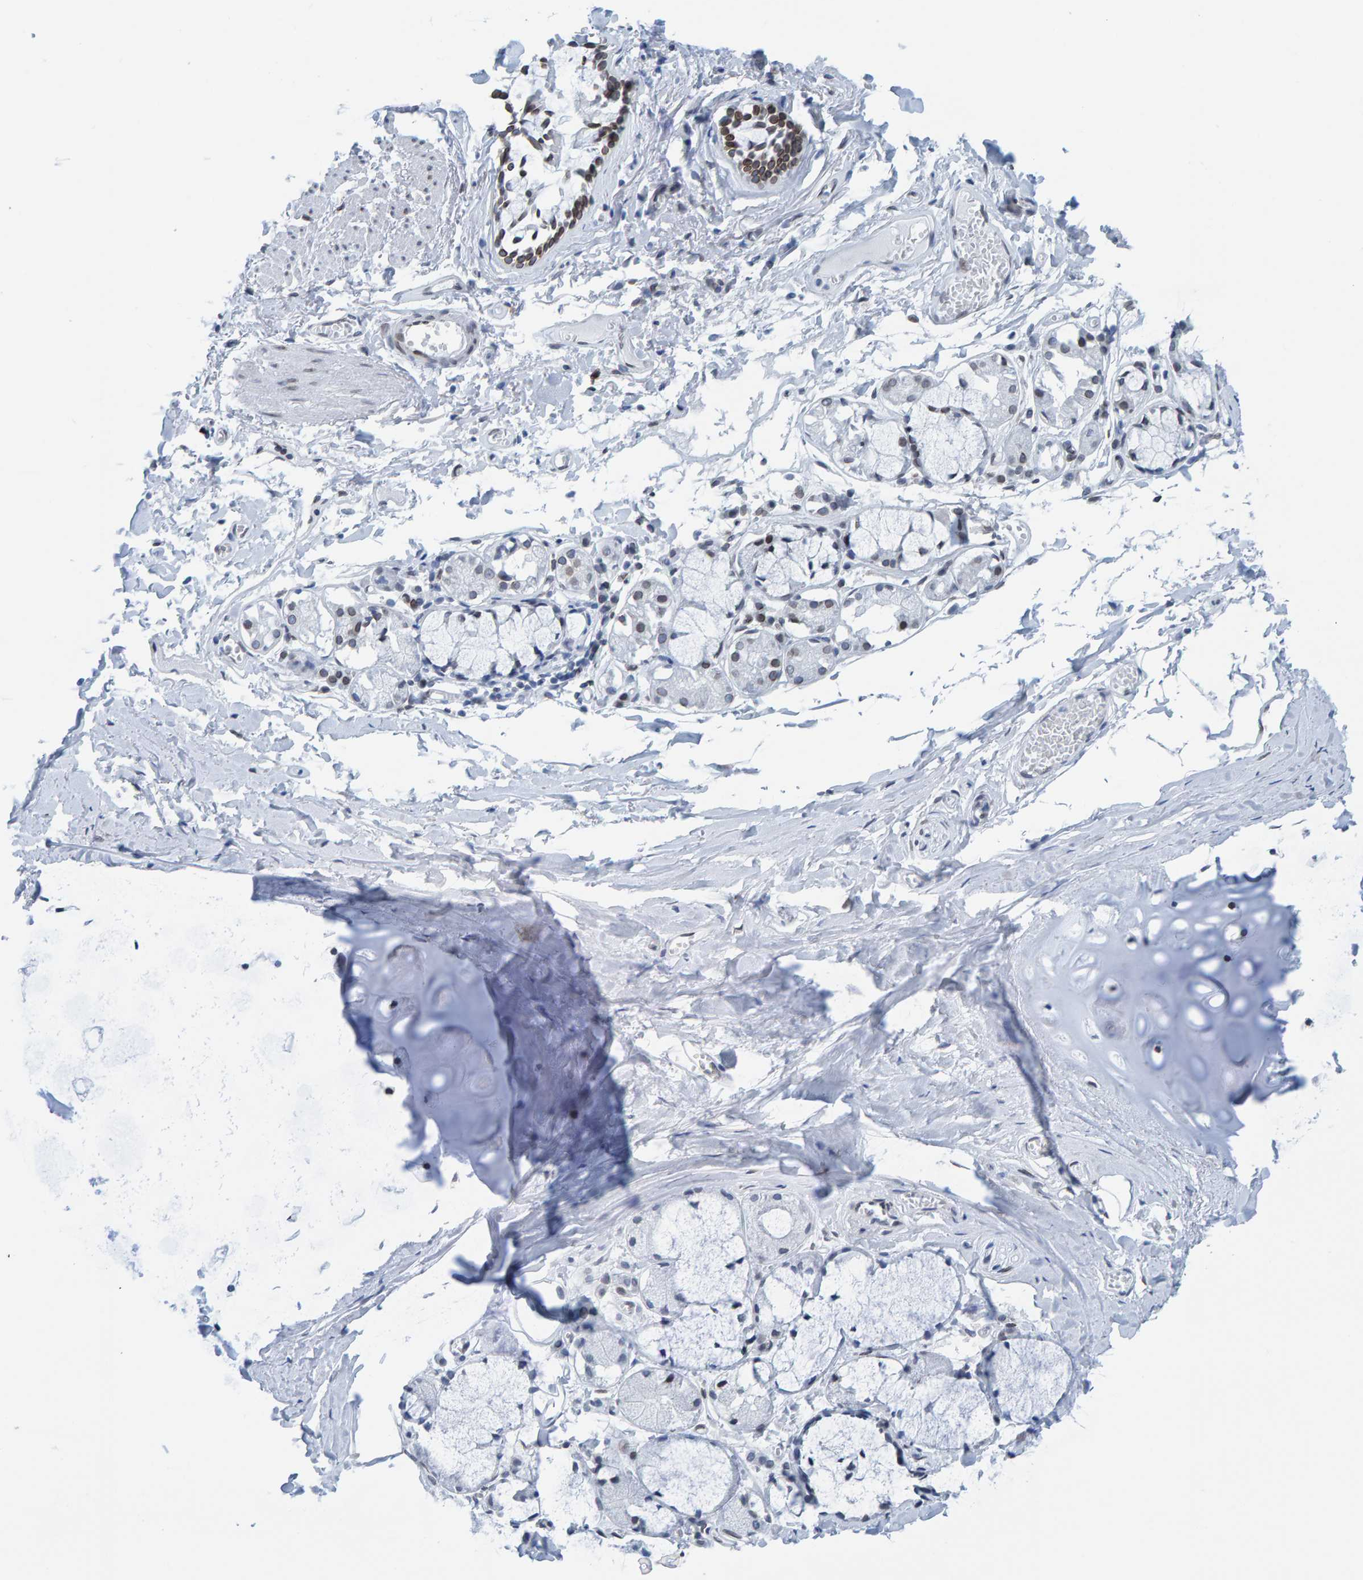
{"staining": {"intensity": "moderate", "quantity": "<25%", "location": "cytoplasmic/membranous,nuclear"}, "tissue": "bronchus", "cell_type": "Respiratory epithelial cells", "image_type": "normal", "snomed": [{"axis": "morphology", "description": "Normal tissue, NOS"}, {"axis": "morphology", "description": "Inflammation, NOS"}, {"axis": "topography", "description": "Cartilage tissue"}, {"axis": "topography", "description": "Lung"}], "caption": "Protein analysis of normal bronchus exhibits moderate cytoplasmic/membranous,nuclear positivity in approximately <25% of respiratory epithelial cells.", "gene": "LMNB2", "patient": {"sex": "male", "age": 71}}